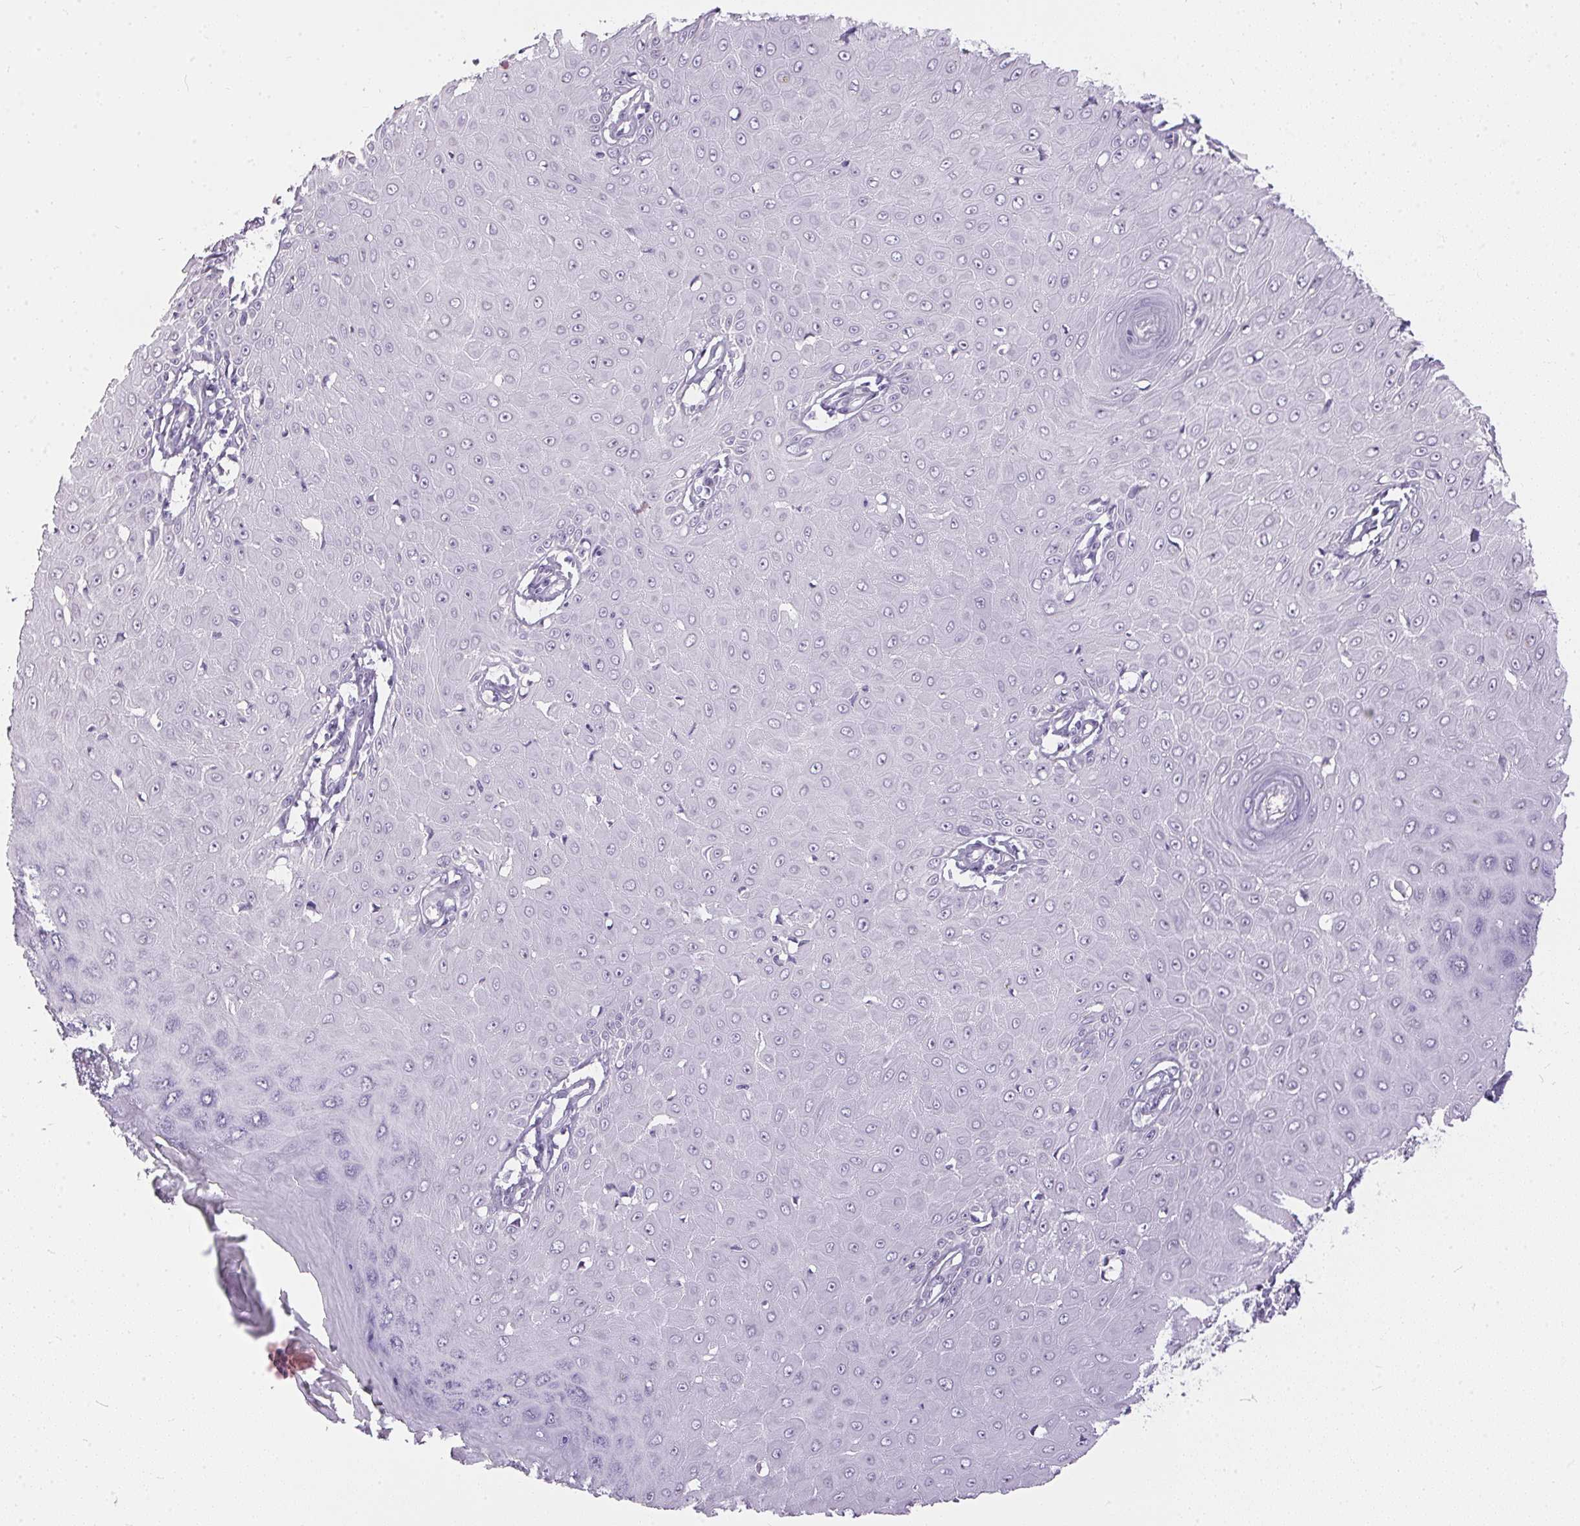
{"staining": {"intensity": "negative", "quantity": "none", "location": "none"}, "tissue": "skin cancer", "cell_type": "Tumor cells", "image_type": "cancer", "snomed": [{"axis": "morphology", "description": "Squamous cell carcinoma, NOS"}, {"axis": "topography", "description": "Skin"}], "caption": "Immunohistochemical staining of human skin squamous cell carcinoma demonstrates no significant staining in tumor cells.", "gene": "GBP6", "patient": {"sex": "male", "age": 70}}